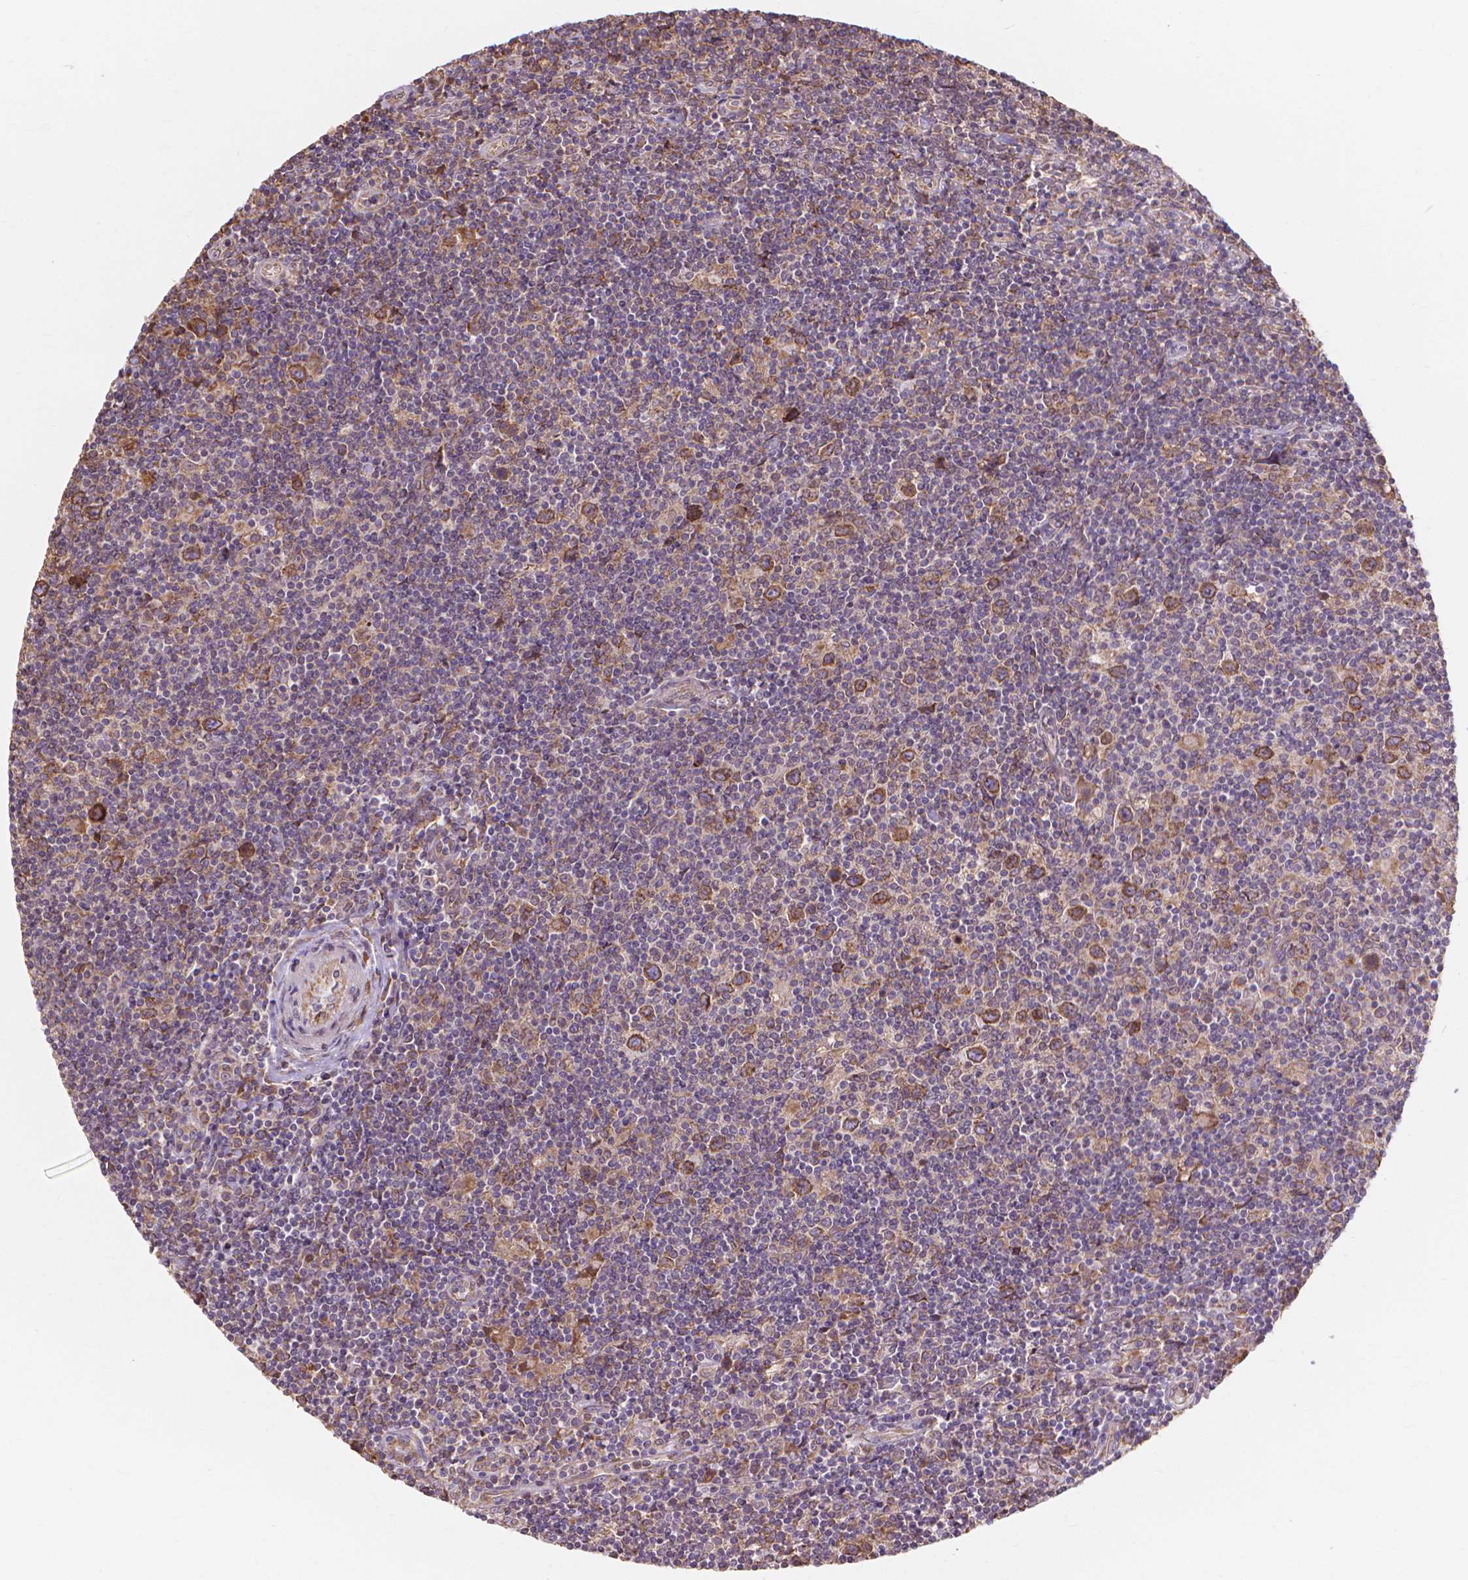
{"staining": {"intensity": "strong", "quantity": ">75%", "location": "cytoplasmic/membranous"}, "tissue": "lymphoma", "cell_type": "Tumor cells", "image_type": "cancer", "snomed": [{"axis": "morphology", "description": "Hodgkin's disease, NOS"}, {"axis": "topography", "description": "Lymph node"}], "caption": "IHC of lymphoma exhibits high levels of strong cytoplasmic/membranous positivity in approximately >75% of tumor cells.", "gene": "TAB2", "patient": {"sex": "male", "age": 40}}